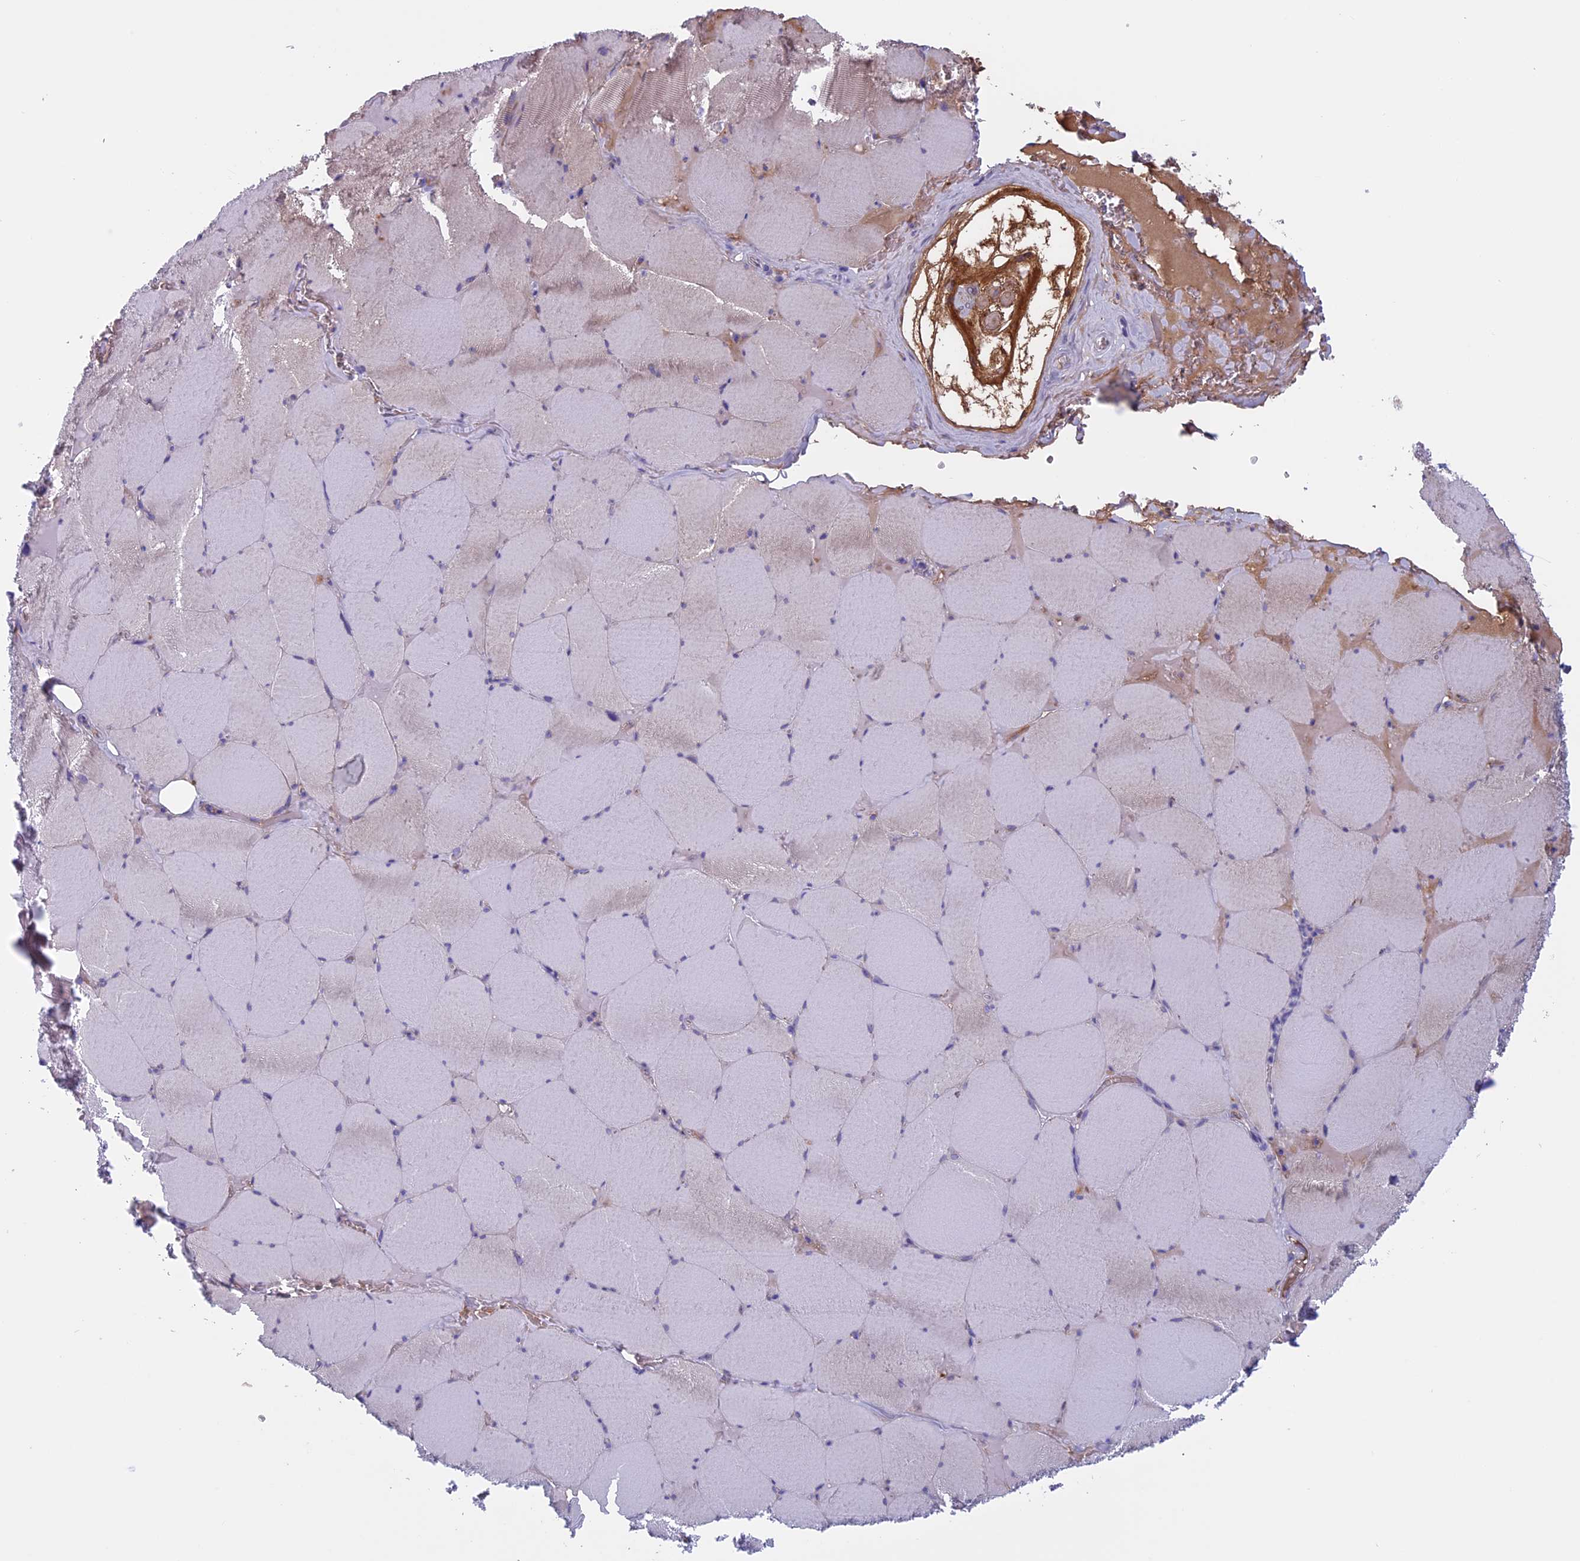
{"staining": {"intensity": "weak", "quantity": "<25%", "location": "cytoplasmic/membranous"}, "tissue": "skeletal muscle", "cell_type": "Myocytes", "image_type": "normal", "snomed": [{"axis": "morphology", "description": "Normal tissue, NOS"}, {"axis": "topography", "description": "Skeletal muscle"}, {"axis": "topography", "description": "Head-Neck"}], "caption": "IHC histopathology image of unremarkable human skeletal muscle stained for a protein (brown), which demonstrates no expression in myocytes.", "gene": "ANGPTL2", "patient": {"sex": "male", "age": 66}}